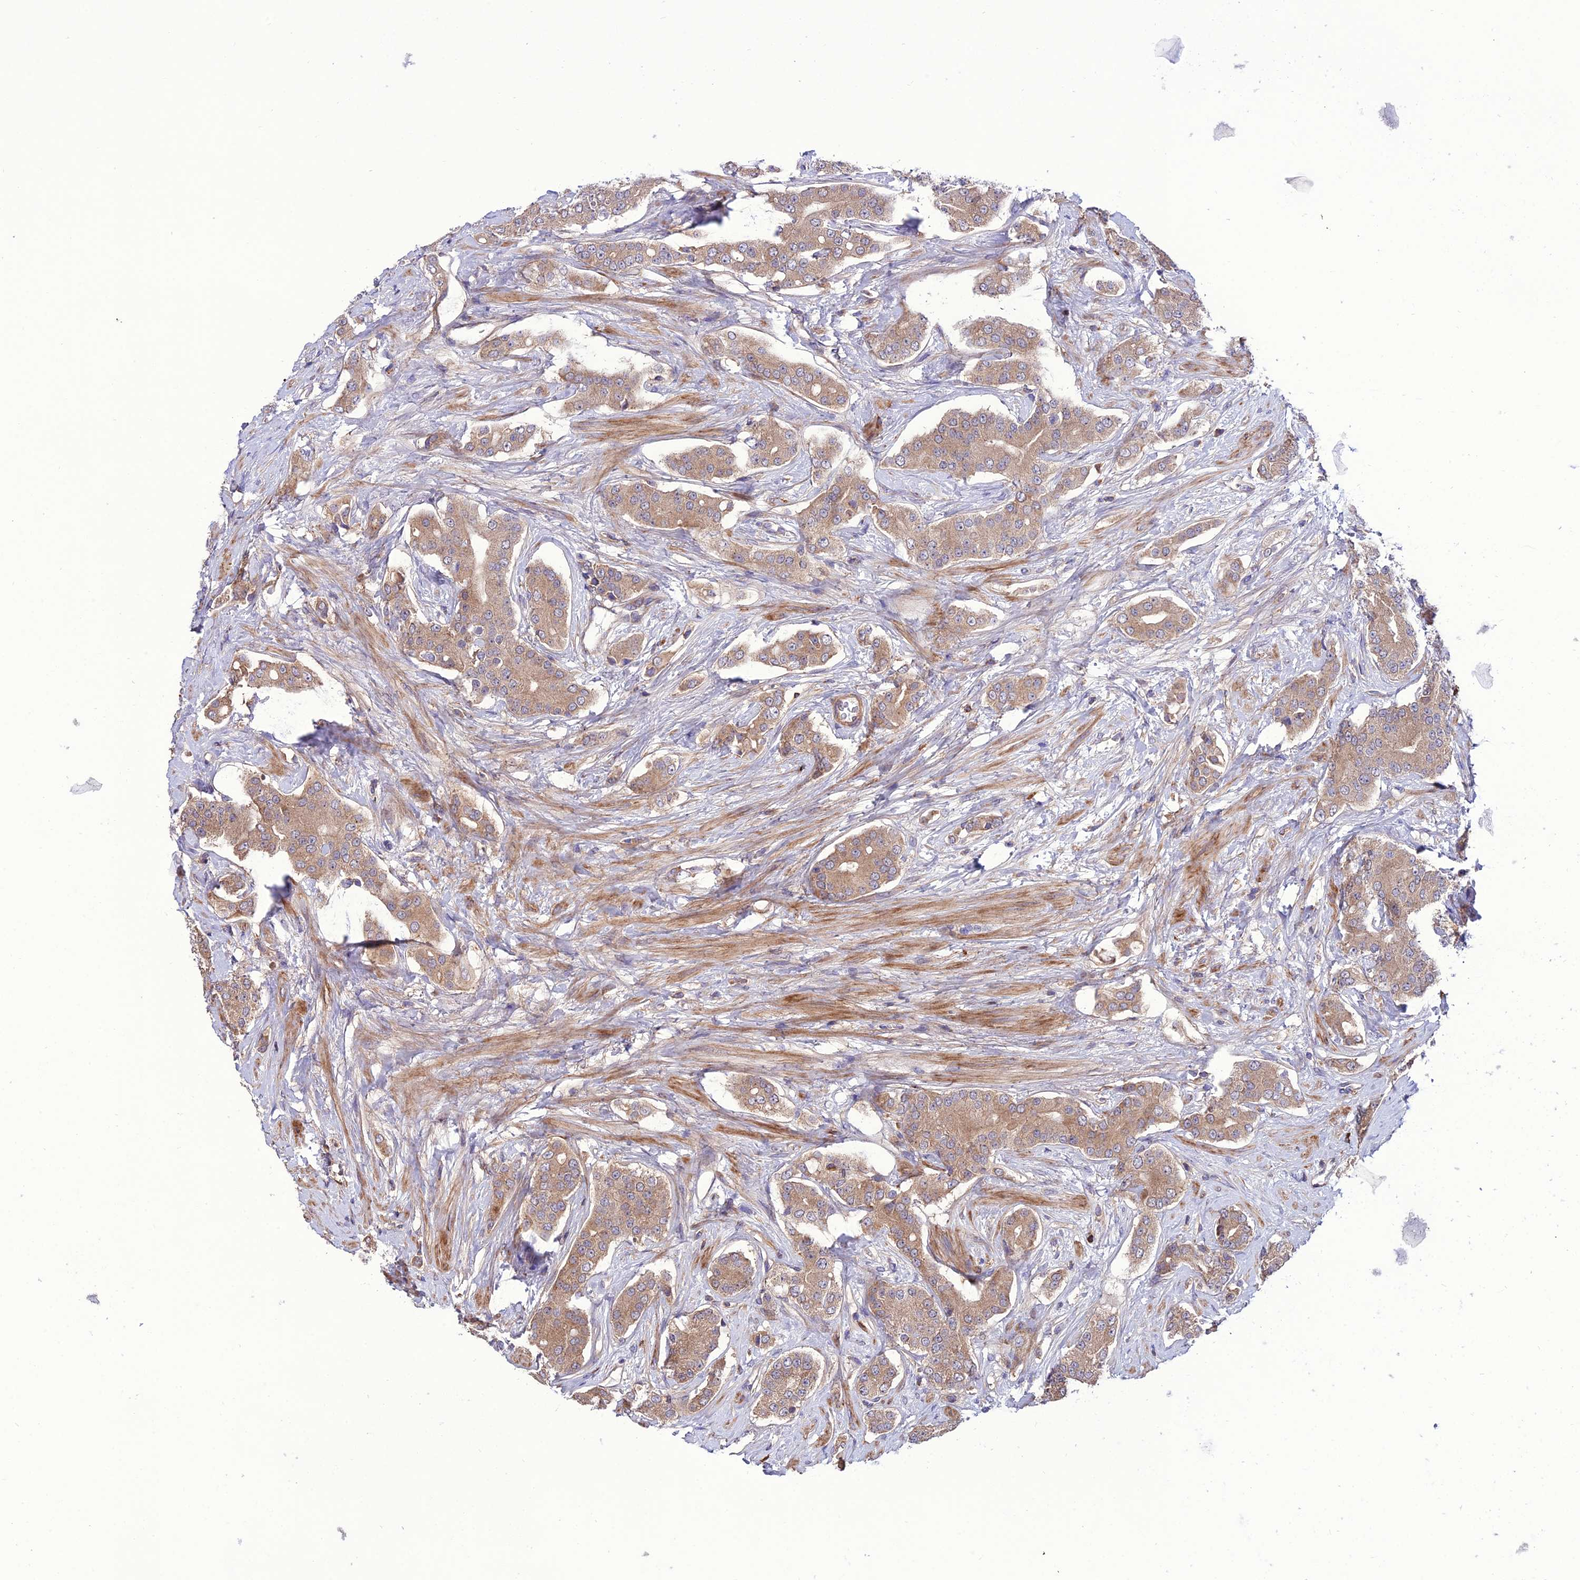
{"staining": {"intensity": "weak", "quantity": ">75%", "location": "cytoplasmic/membranous"}, "tissue": "prostate cancer", "cell_type": "Tumor cells", "image_type": "cancer", "snomed": [{"axis": "morphology", "description": "Adenocarcinoma, High grade"}, {"axis": "topography", "description": "Prostate"}], "caption": "This is an image of immunohistochemistry staining of prostate high-grade adenocarcinoma, which shows weak positivity in the cytoplasmic/membranous of tumor cells.", "gene": "PPIL3", "patient": {"sex": "male", "age": 71}}